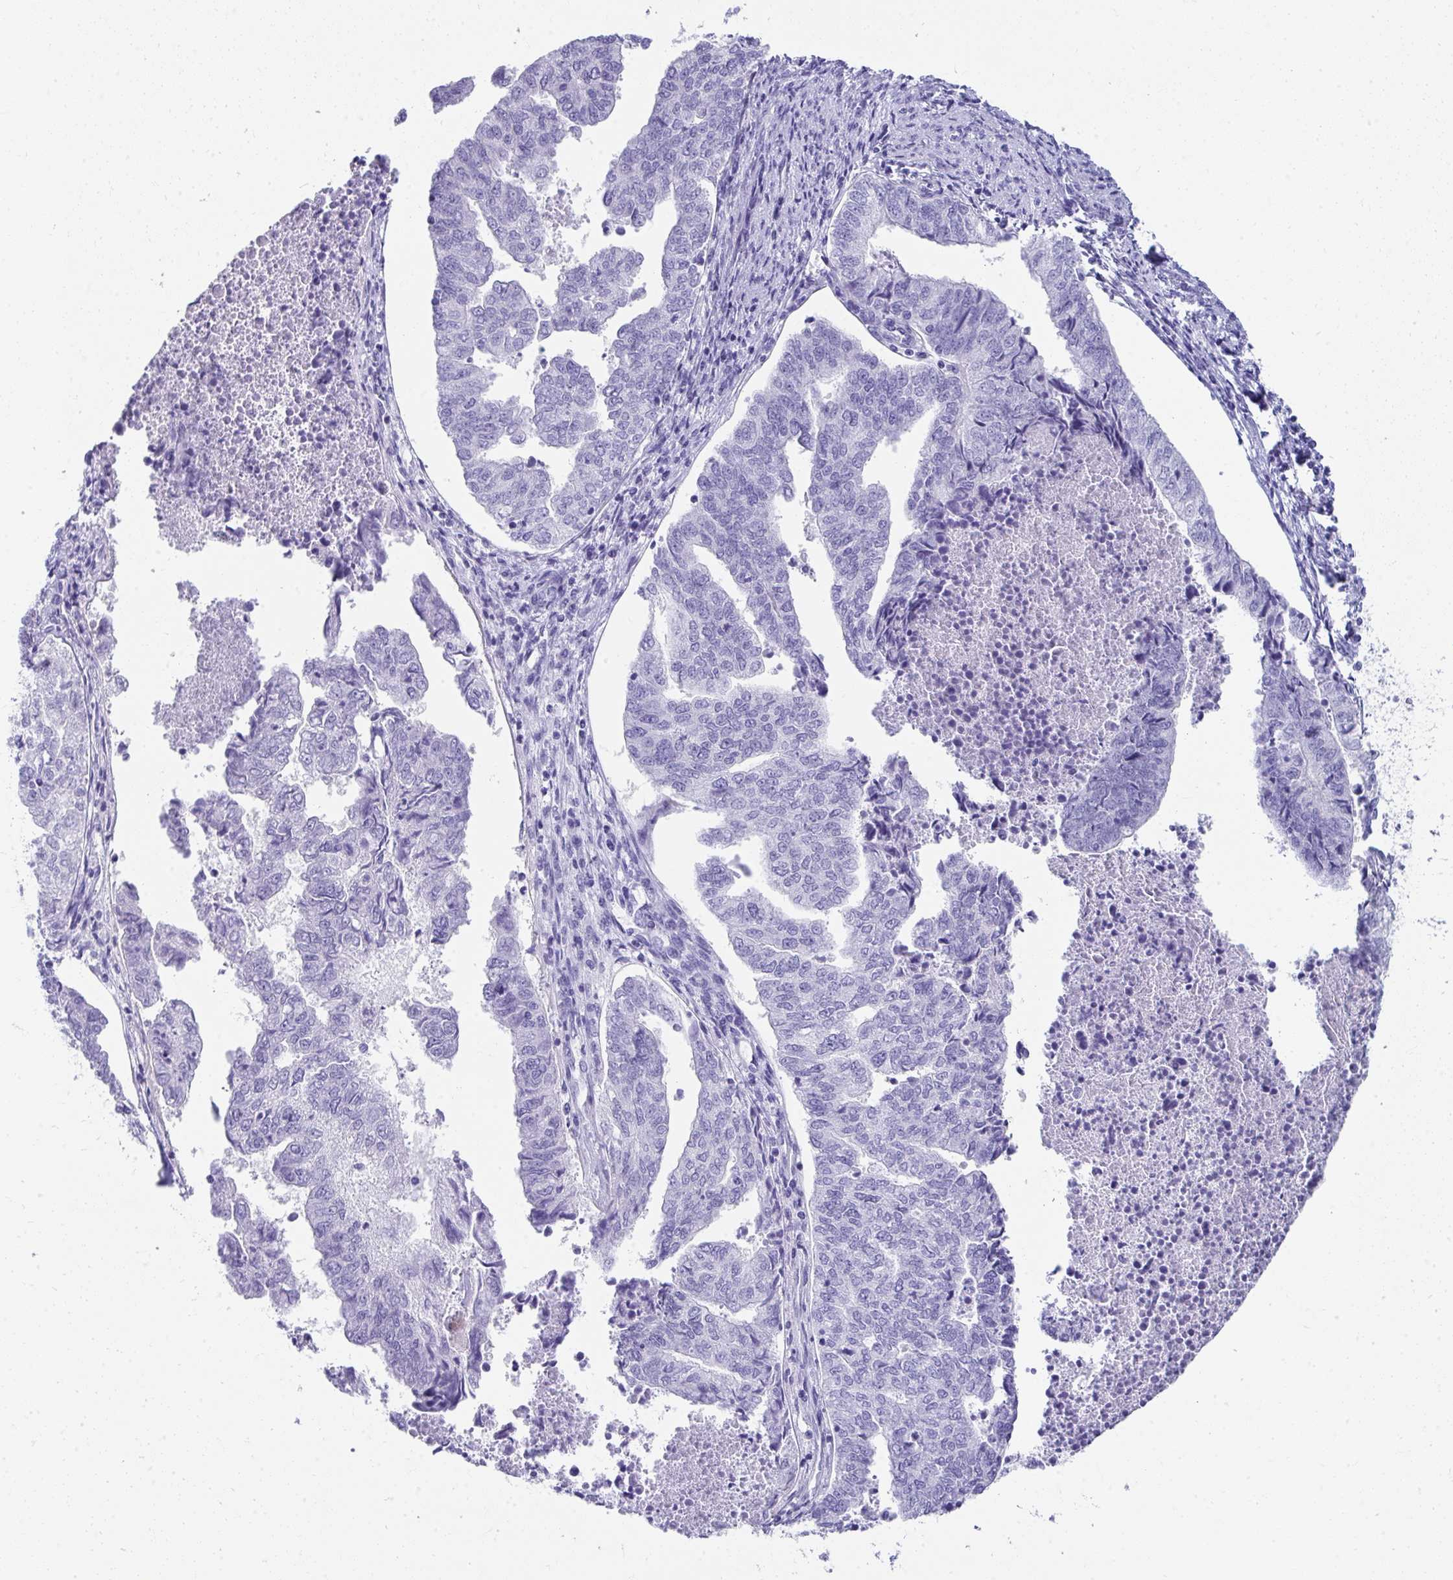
{"staining": {"intensity": "negative", "quantity": "none", "location": "none"}, "tissue": "endometrial cancer", "cell_type": "Tumor cells", "image_type": "cancer", "snomed": [{"axis": "morphology", "description": "Adenocarcinoma, NOS"}, {"axis": "topography", "description": "Endometrium"}], "caption": "The photomicrograph reveals no significant positivity in tumor cells of endometrial adenocarcinoma. The staining is performed using DAB brown chromogen with nuclei counter-stained in using hematoxylin.", "gene": "SEC14L3", "patient": {"sex": "female", "age": 73}}